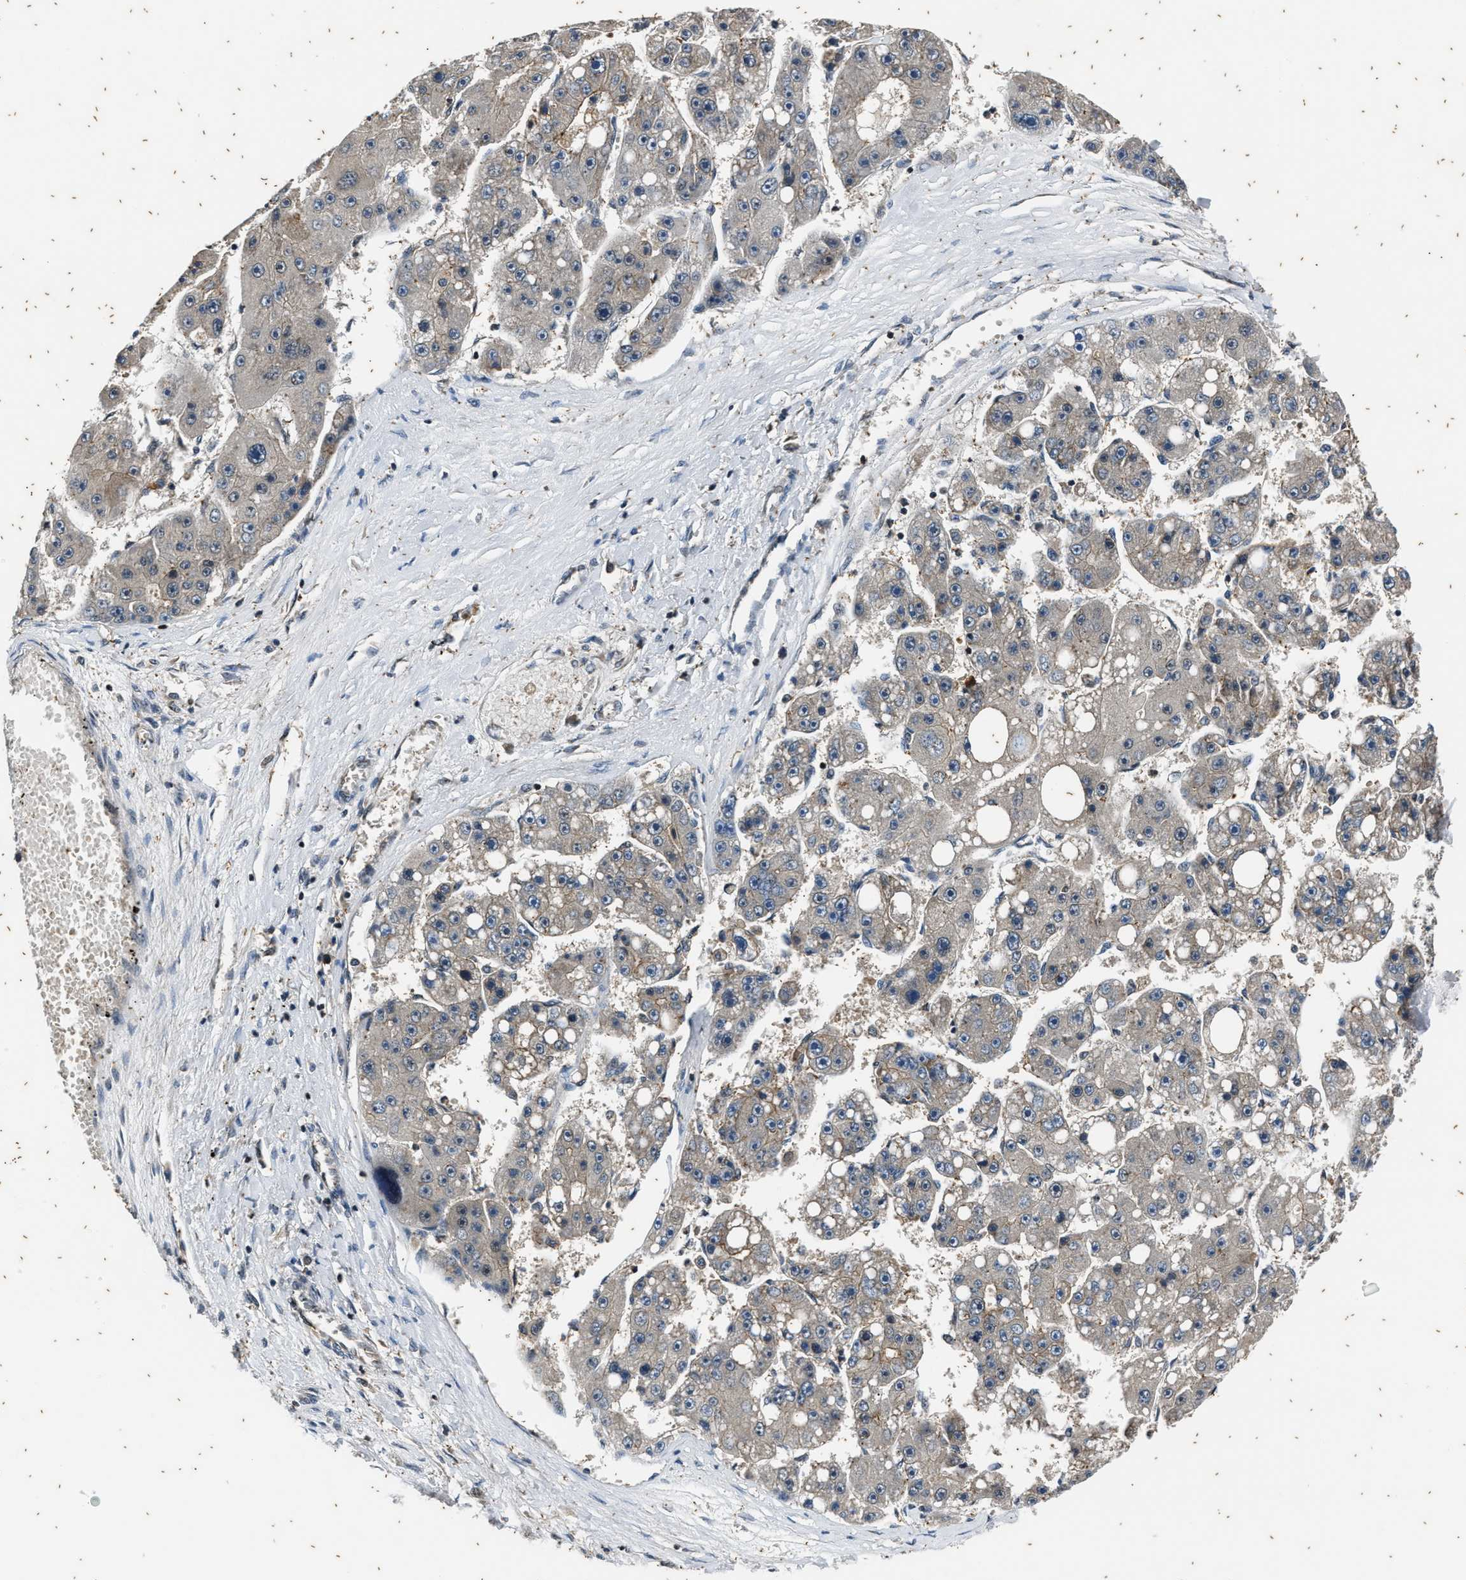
{"staining": {"intensity": "weak", "quantity": "<25%", "location": "cytoplasmic/membranous"}, "tissue": "liver cancer", "cell_type": "Tumor cells", "image_type": "cancer", "snomed": [{"axis": "morphology", "description": "Carcinoma, Hepatocellular, NOS"}, {"axis": "topography", "description": "Liver"}], "caption": "Tumor cells are negative for brown protein staining in liver cancer. The staining was performed using DAB (3,3'-diaminobenzidine) to visualize the protein expression in brown, while the nuclei were stained in blue with hematoxylin (Magnification: 20x).", "gene": "PTPN7", "patient": {"sex": "female", "age": 61}}